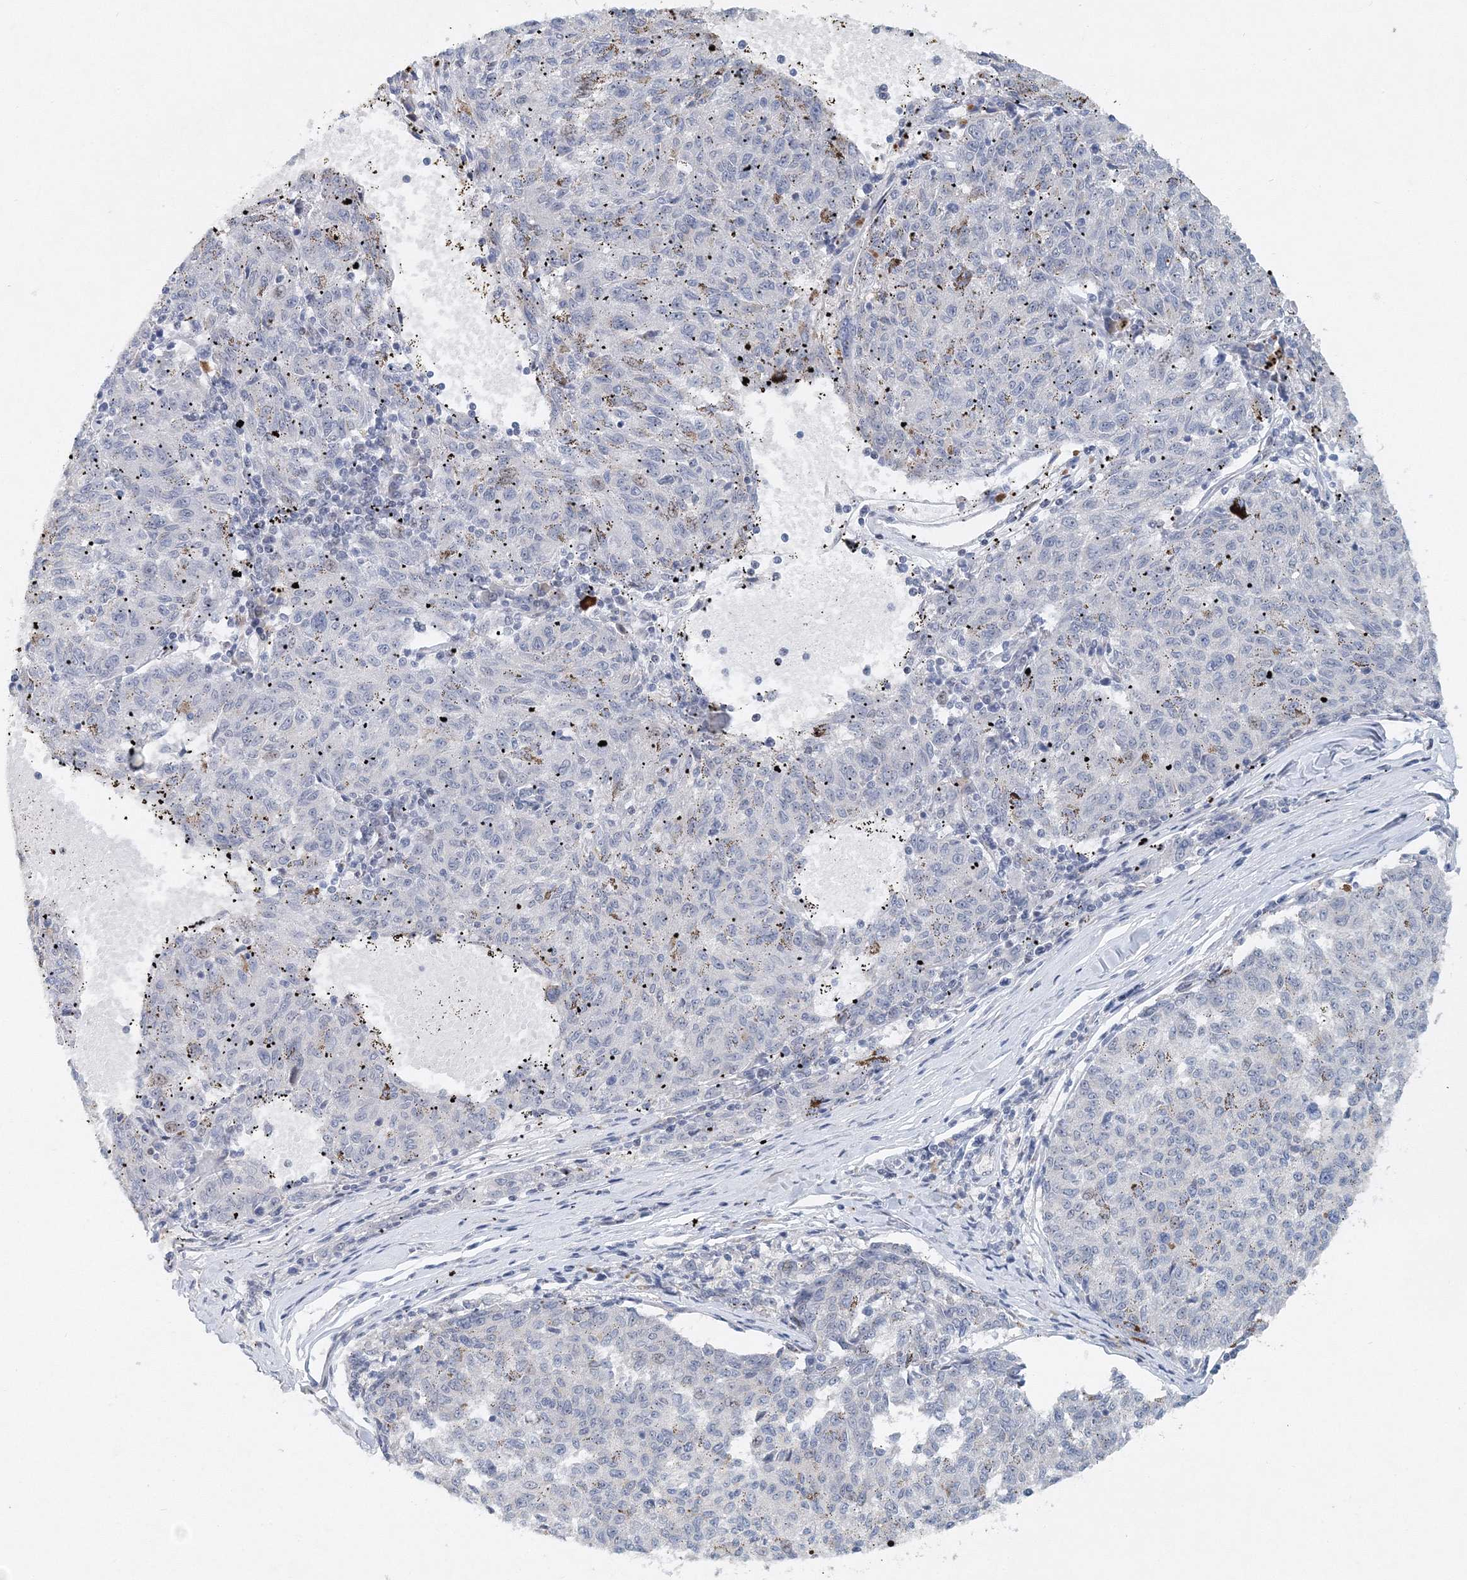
{"staining": {"intensity": "negative", "quantity": "none", "location": "none"}, "tissue": "melanoma", "cell_type": "Tumor cells", "image_type": "cancer", "snomed": [{"axis": "morphology", "description": "Malignant melanoma, NOS"}, {"axis": "topography", "description": "Skin"}], "caption": "High magnification brightfield microscopy of melanoma stained with DAB (3,3'-diaminobenzidine) (brown) and counterstained with hematoxylin (blue): tumor cells show no significant staining.", "gene": "UIMC1", "patient": {"sex": "female", "age": 72}}